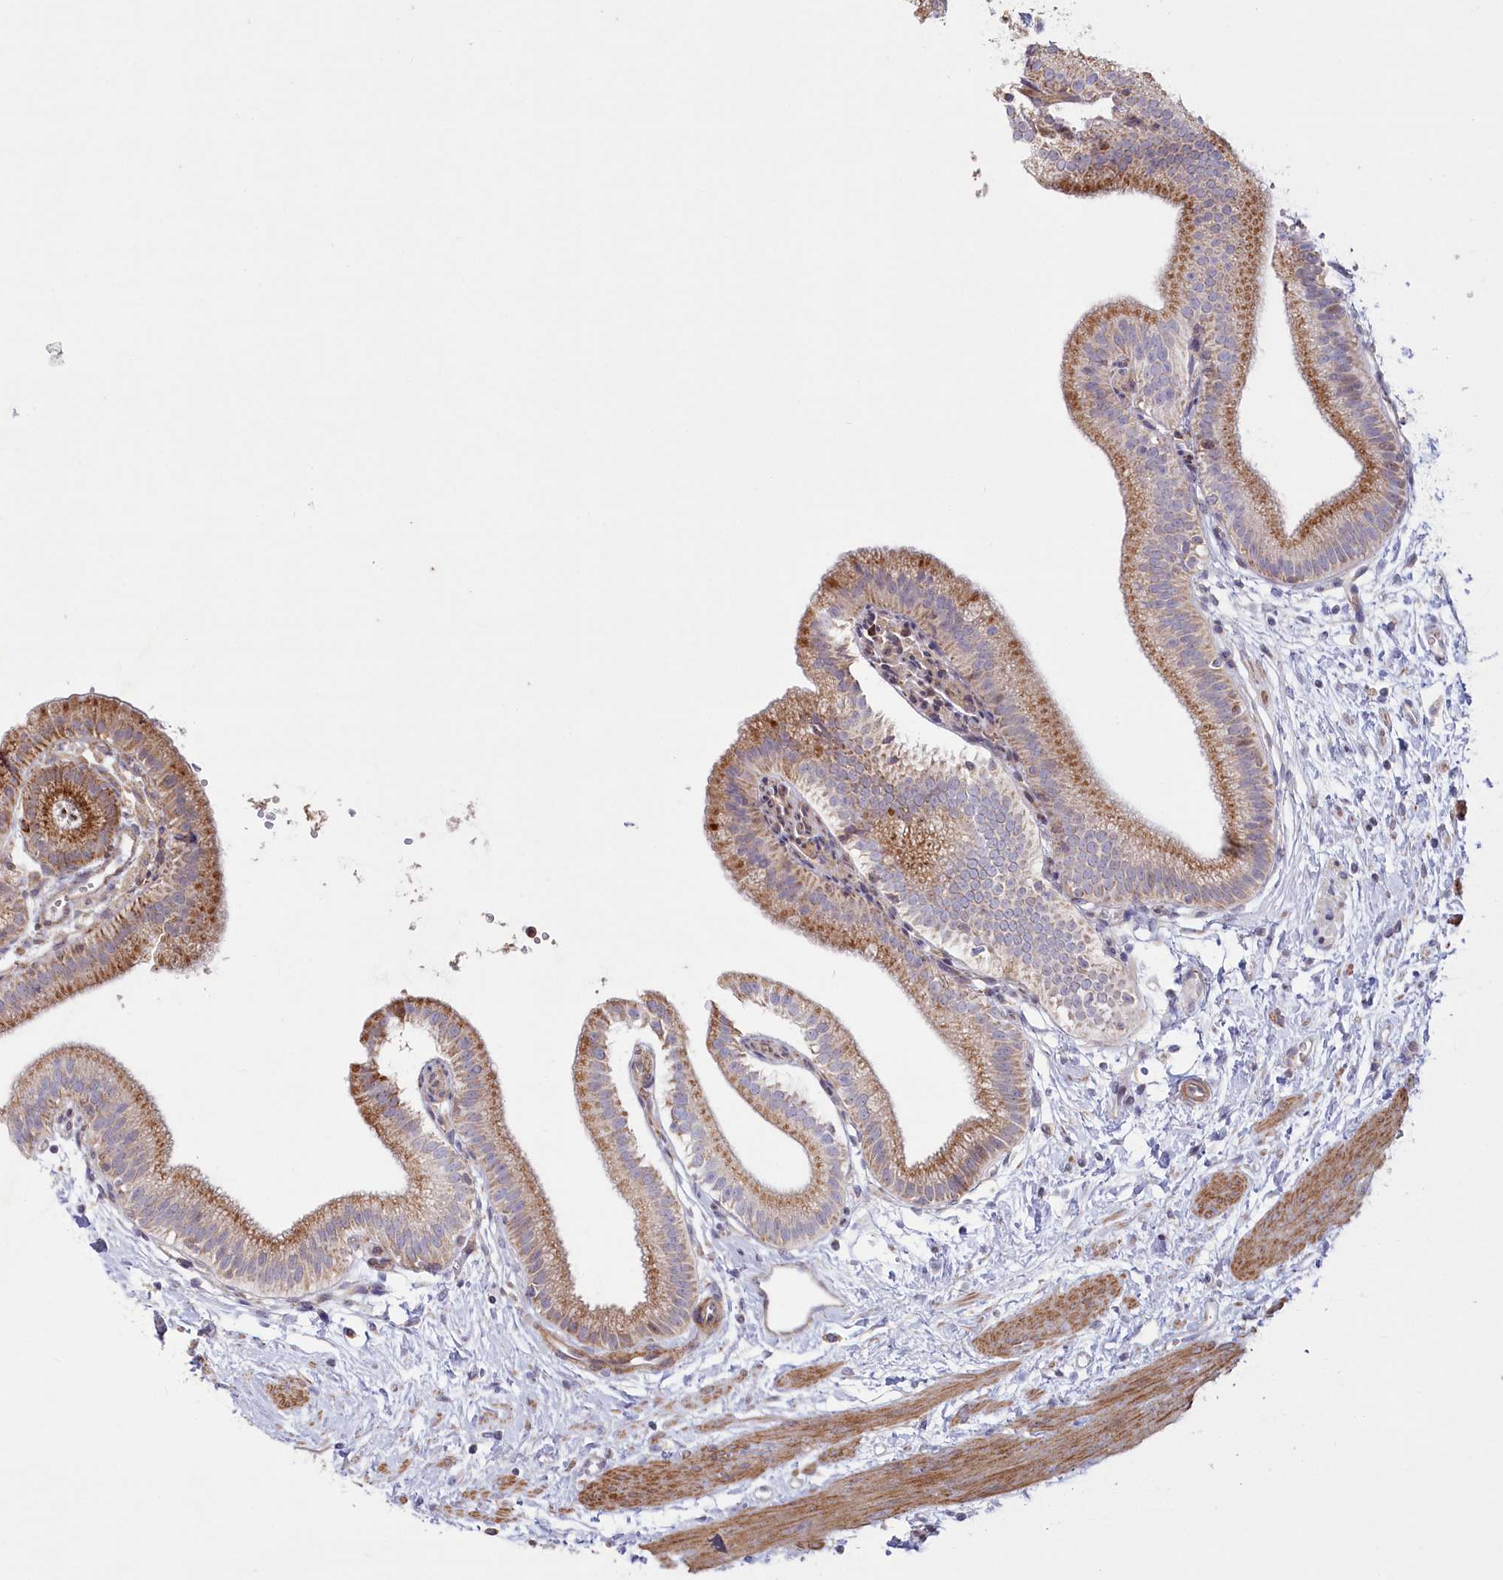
{"staining": {"intensity": "moderate", "quantity": ">75%", "location": "cytoplasmic/membranous"}, "tissue": "gallbladder", "cell_type": "Glandular cells", "image_type": "normal", "snomed": [{"axis": "morphology", "description": "Normal tissue, NOS"}, {"axis": "topography", "description": "Gallbladder"}], "caption": "Protein expression analysis of normal gallbladder exhibits moderate cytoplasmic/membranous expression in about >75% of glandular cells.", "gene": "MTG1", "patient": {"sex": "male", "age": 55}}